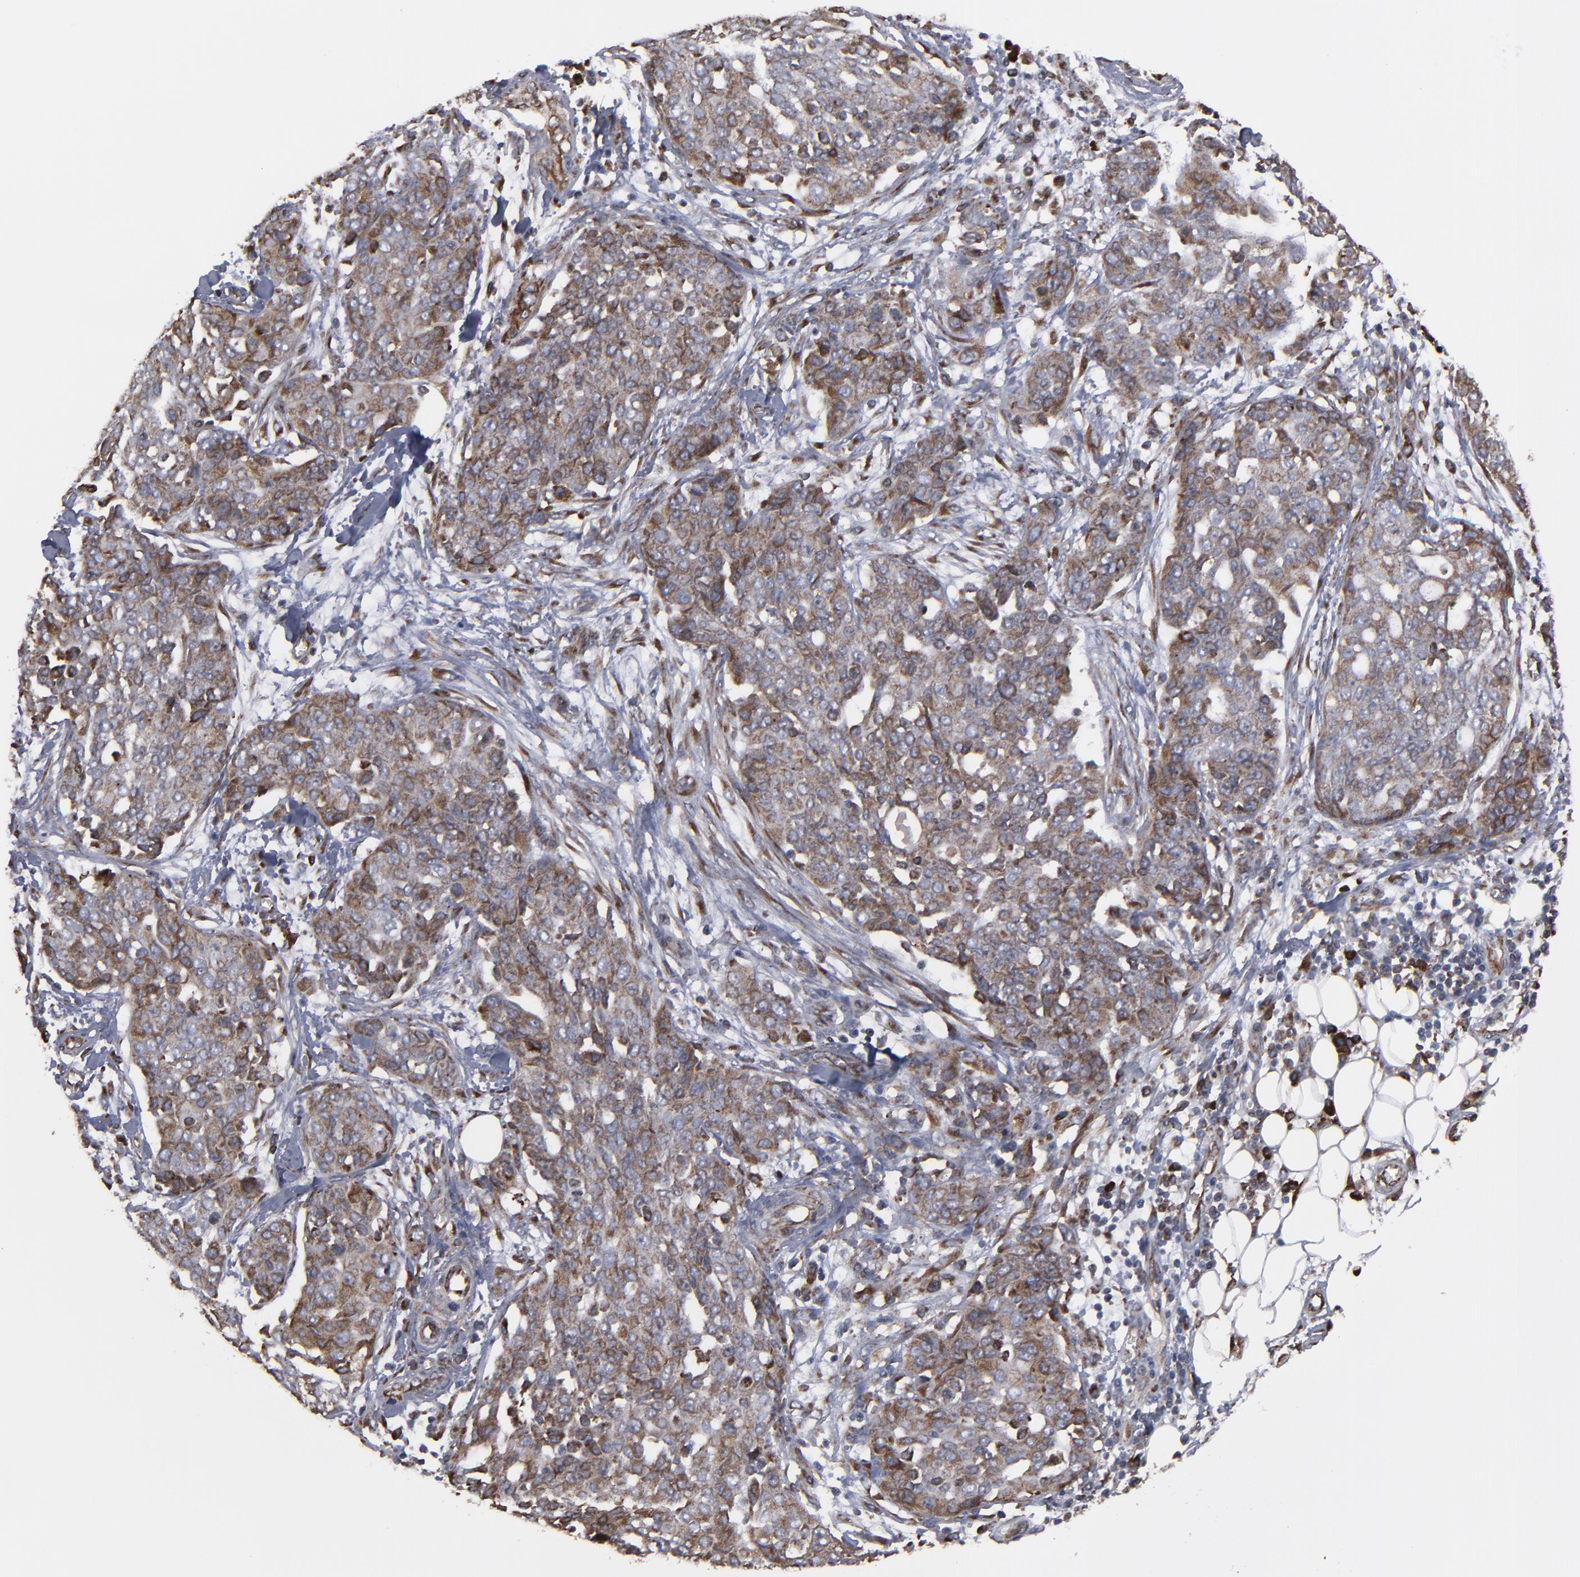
{"staining": {"intensity": "moderate", "quantity": ">75%", "location": "cytoplasmic/membranous"}, "tissue": "ovarian cancer", "cell_type": "Tumor cells", "image_type": "cancer", "snomed": [{"axis": "morphology", "description": "Cystadenocarcinoma, serous, NOS"}, {"axis": "topography", "description": "Soft tissue"}, {"axis": "topography", "description": "Ovary"}], "caption": "Serous cystadenocarcinoma (ovarian) stained for a protein (brown) displays moderate cytoplasmic/membranous positive expression in approximately >75% of tumor cells.", "gene": "CNIH1", "patient": {"sex": "female", "age": 57}}